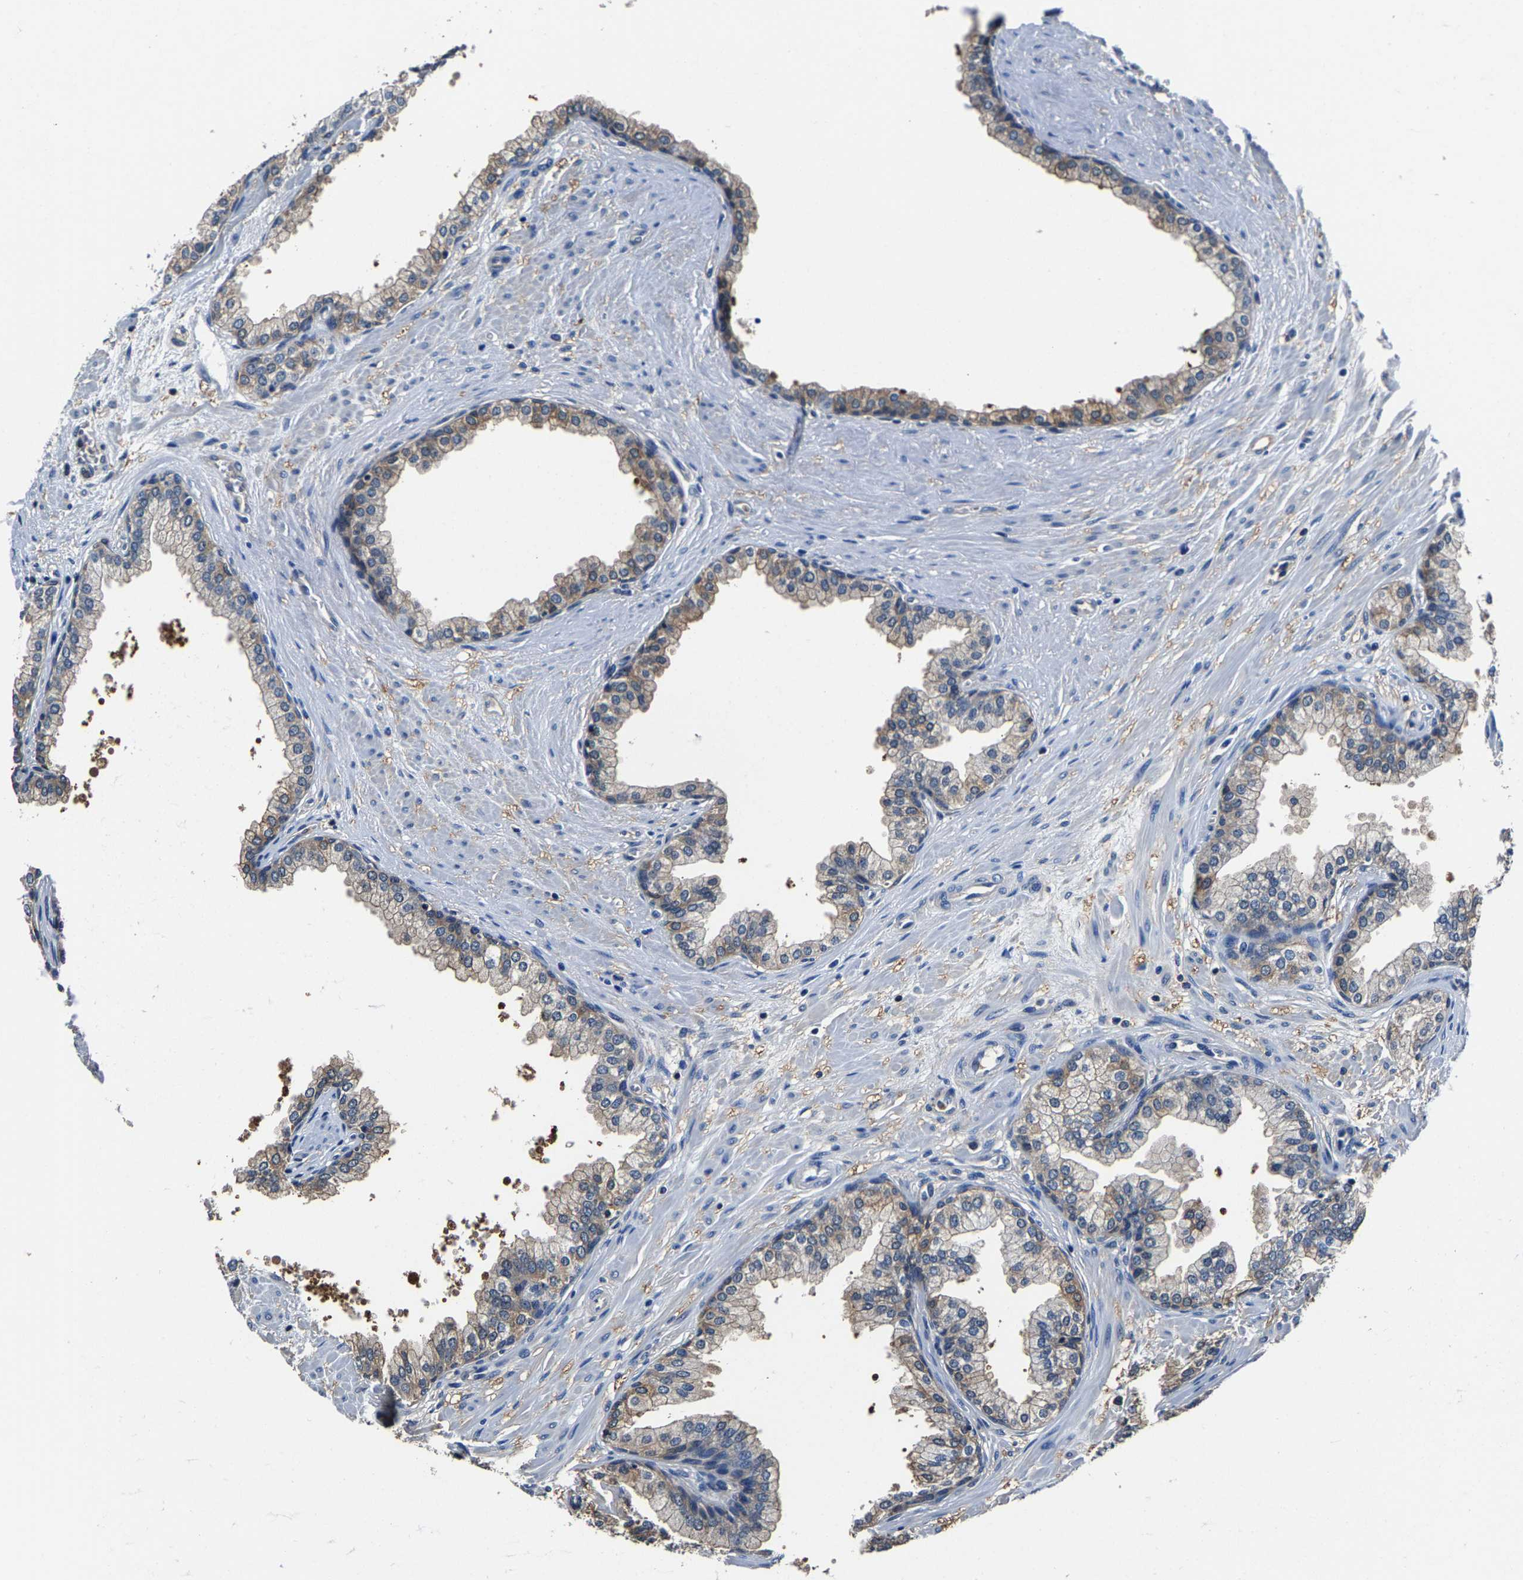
{"staining": {"intensity": "weak", "quantity": "25%-75%", "location": "cytoplasmic/membranous"}, "tissue": "prostate", "cell_type": "Glandular cells", "image_type": "normal", "snomed": [{"axis": "morphology", "description": "Normal tissue, NOS"}, {"axis": "morphology", "description": "Urothelial carcinoma, Low grade"}, {"axis": "topography", "description": "Urinary bladder"}, {"axis": "topography", "description": "Prostate"}], "caption": "Prostate stained for a protein reveals weak cytoplasmic/membranous positivity in glandular cells. (brown staining indicates protein expression, while blue staining denotes nuclei).", "gene": "ALDOB", "patient": {"sex": "male", "age": 60}}